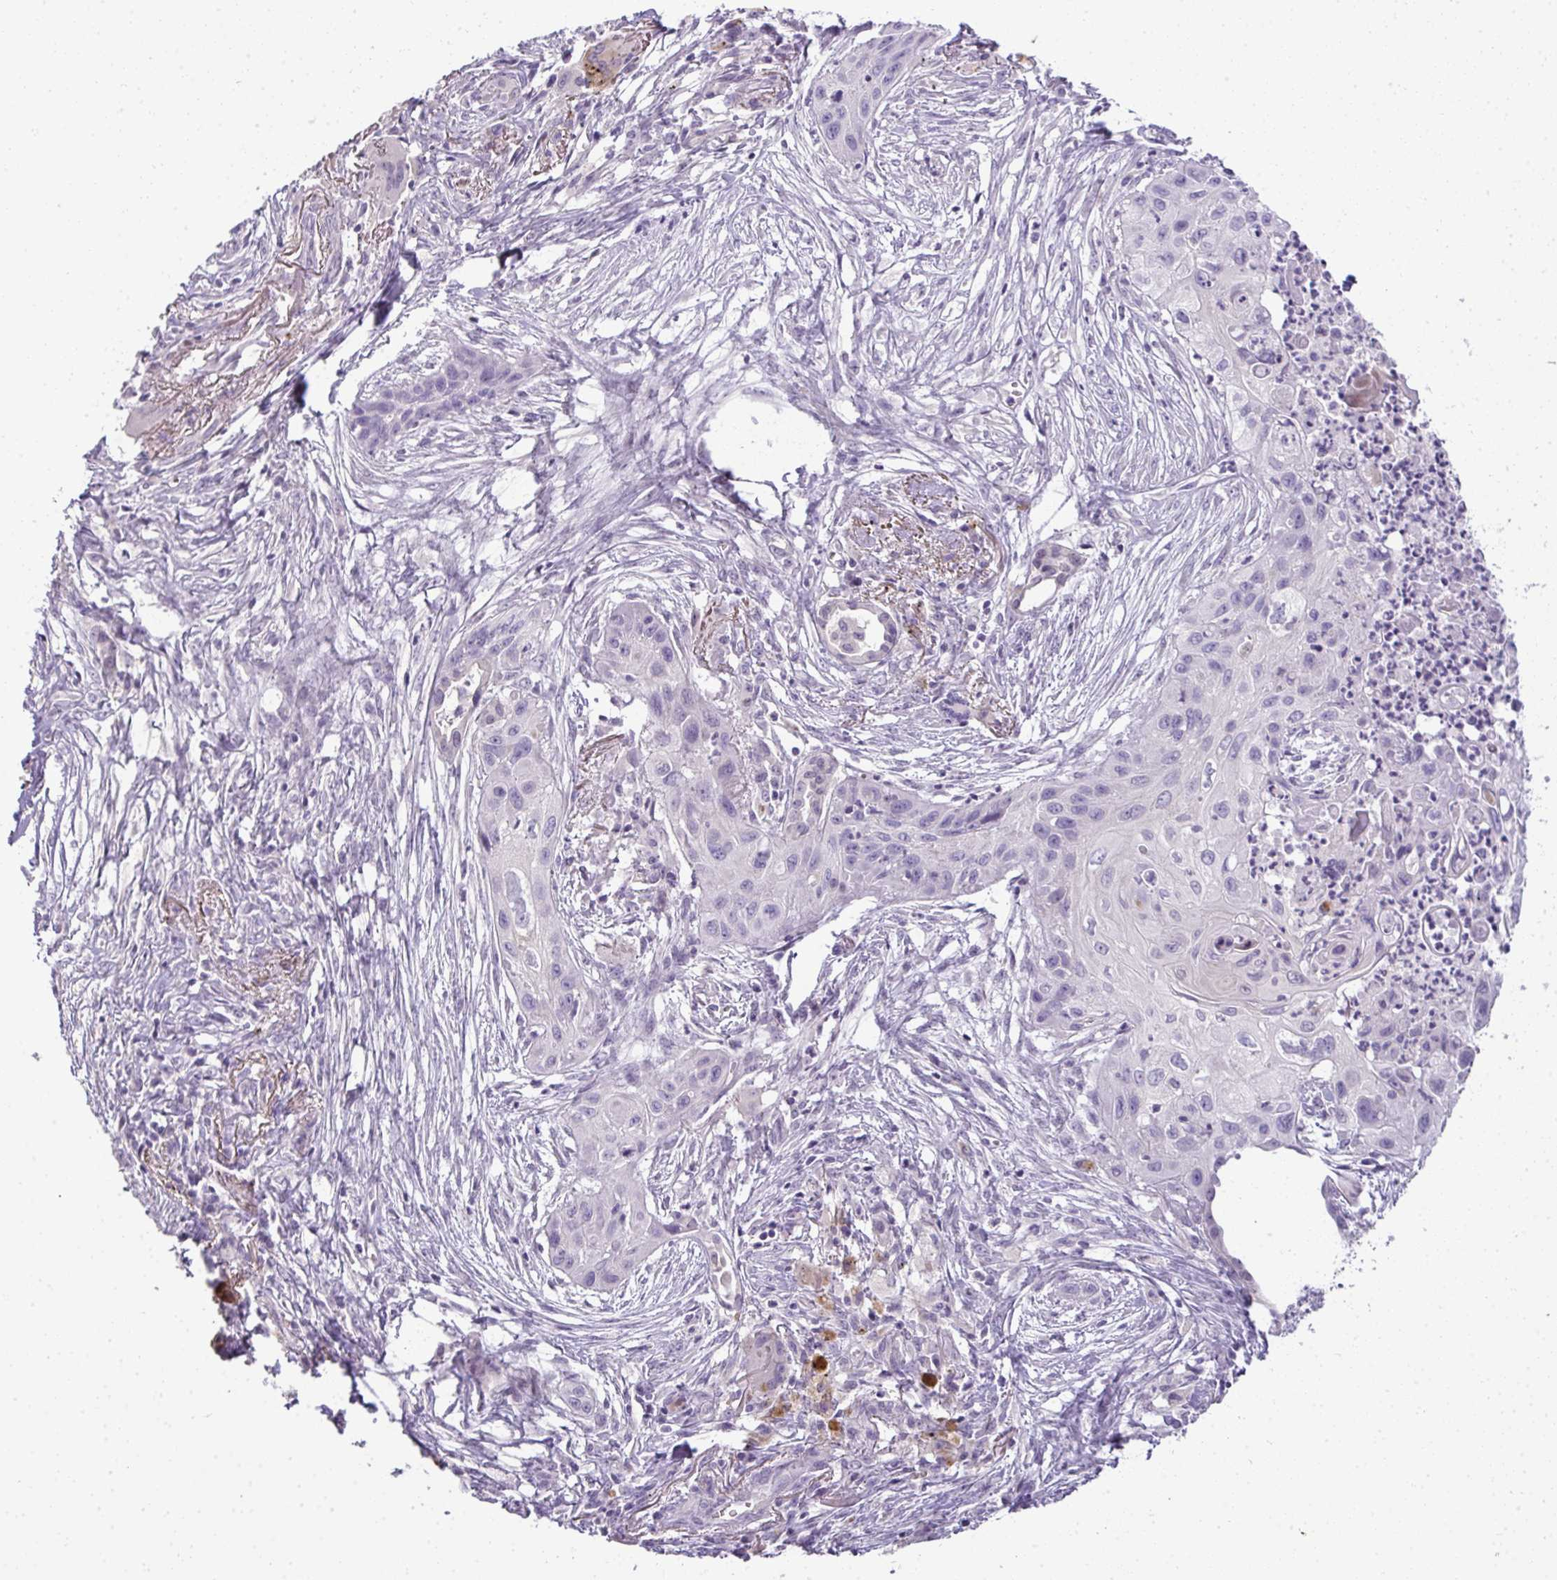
{"staining": {"intensity": "negative", "quantity": "none", "location": "none"}, "tissue": "lung cancer", "cell_type": "Tumor cells", "image_type": "cancer", "snomed": [{"axis": "morphology", "description": "Squamous cell carcinoma, NOS"}, {"axis": "topography", "description": "Lung"}], "caption": "Immunohistochemical staining of lung cancer (squamous cell carcinoma) demonstrates no significant positivity in tumor cells.", "gene": "CMPK1", "patient": {"sex": "male", "age": 71}}